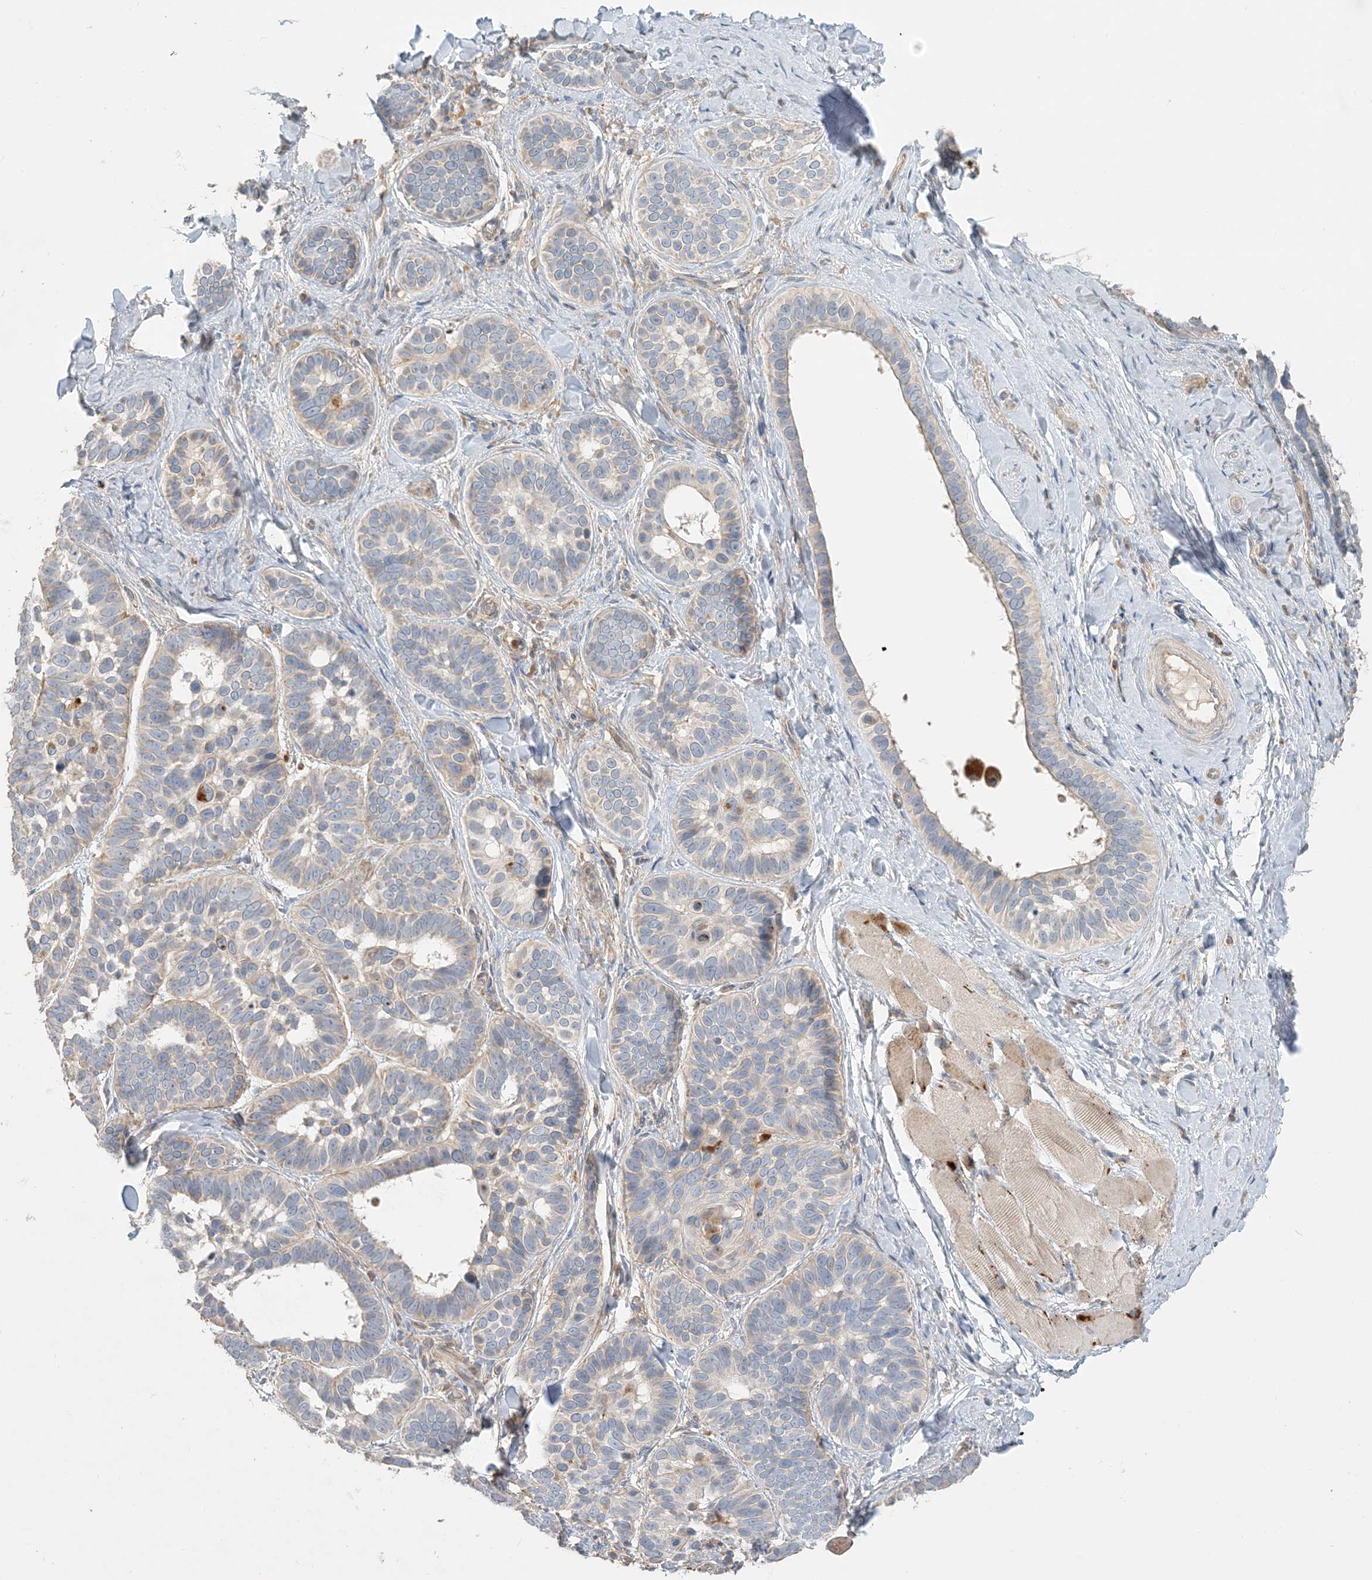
{"staining": {"intensity": "negative", "quantity": "none", "location": "none"}, "tissue": "skin cancer", "cell_type": "Tumor cells", "image_type": "cancer", "snomed": [{"axis": "morphology", "description": "Basal cell carcinoma"}, {"axis": "topography", "description": "Skin"}], "caption": "High magnification brightfield microscopy of basal cell carcinoma (skin) stained with DAB (brown) and counterstained with hematoxylin (blue): tumor cells show no significant positivity.", "gene": "SPPL2A", "patient": {"sex": "male", "age": 62}}